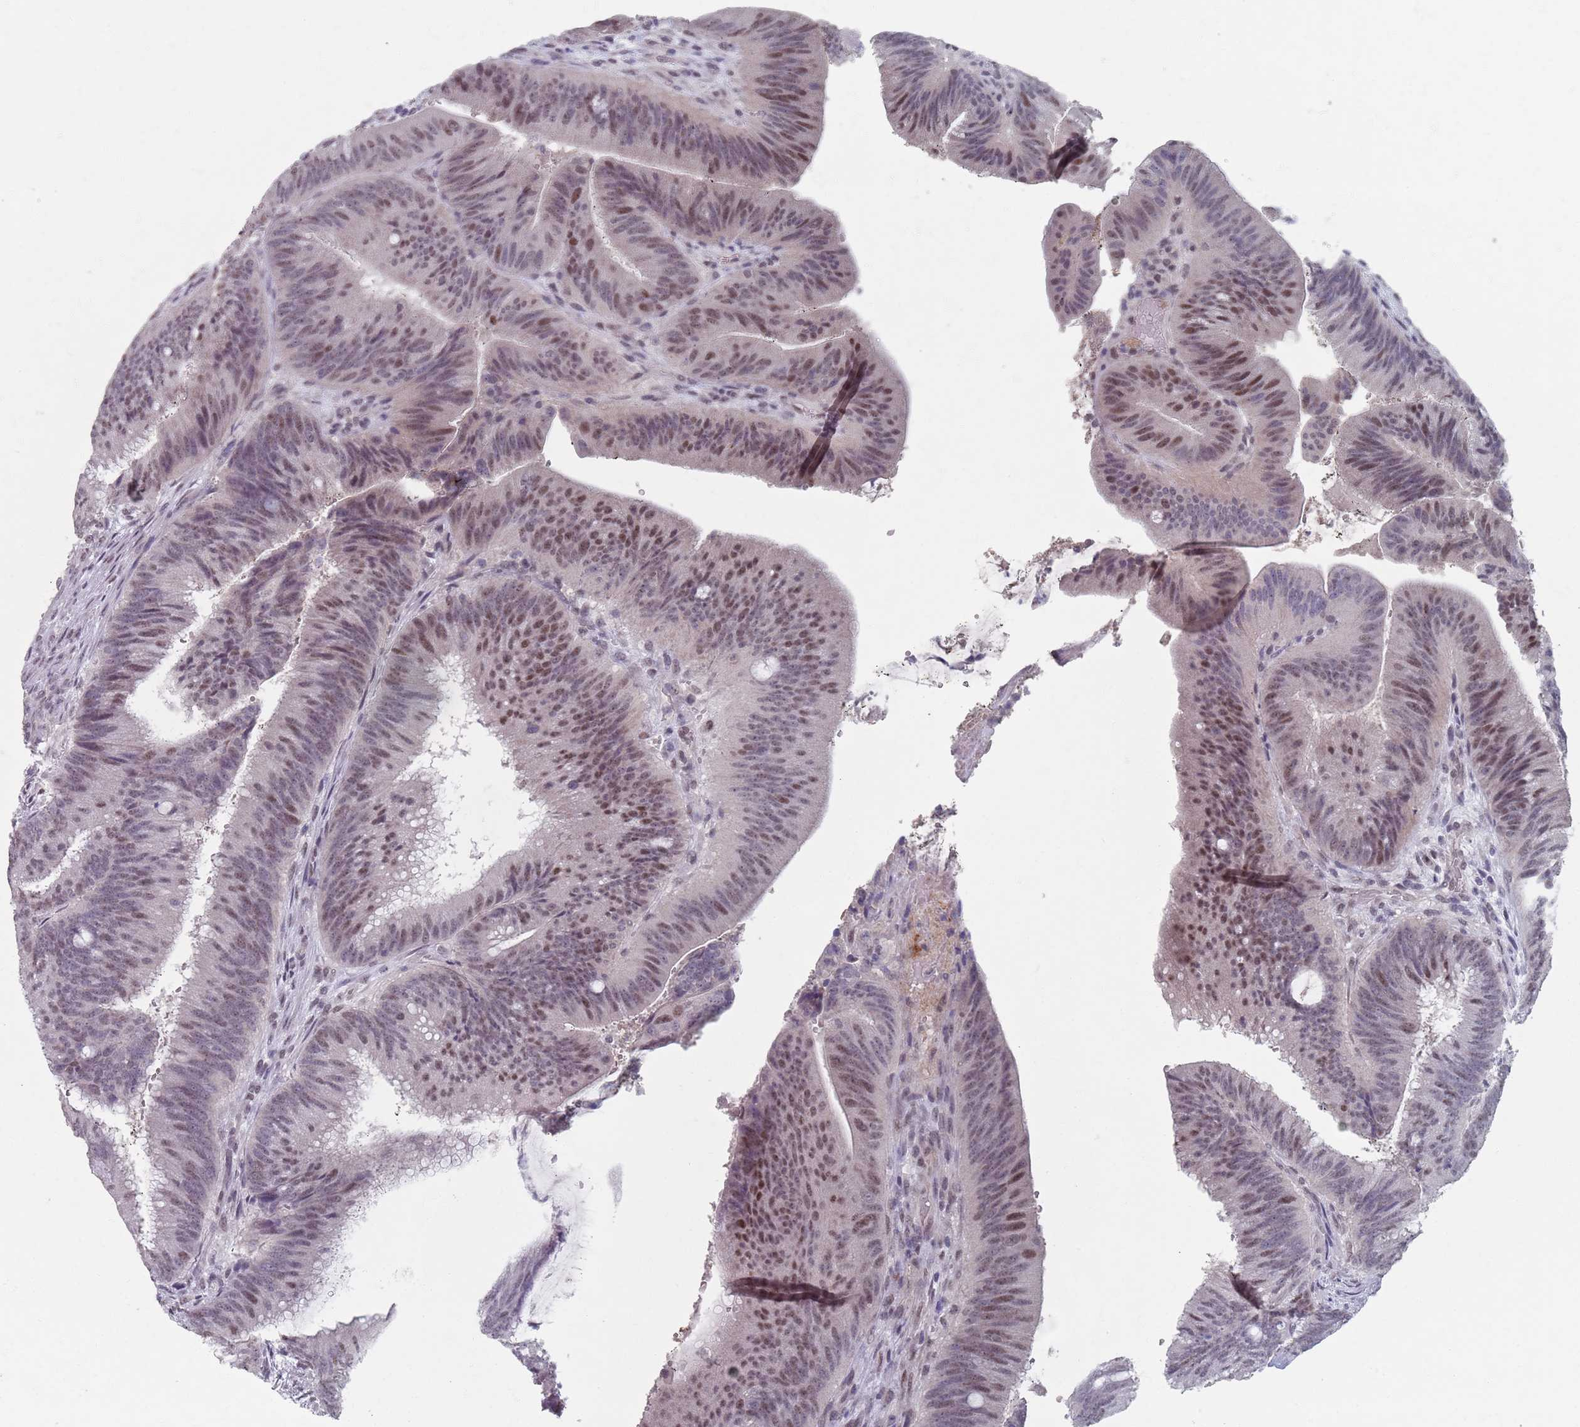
{"staining": {"intensity": "moderate", "quantity": "25%-75%", "location": "nuclear"}, "tissue": "colorectal cancer", "cell_type": "Tumor cells", "image_type": "cancer", "snomed": [{"axis": "morphology", "description": "Adenocarcinoma, NOS"}, {"axis": "topography", "description": "Colon"}], "caption": "Adenocarcinoma (colorectal) was stained to show a protein in brown. There is medium levels of moderate nuclear expression in about 25%-75% of tumor cells.", "gene": "SAMD1", "patient": {"sex": "female", "age": 43}}